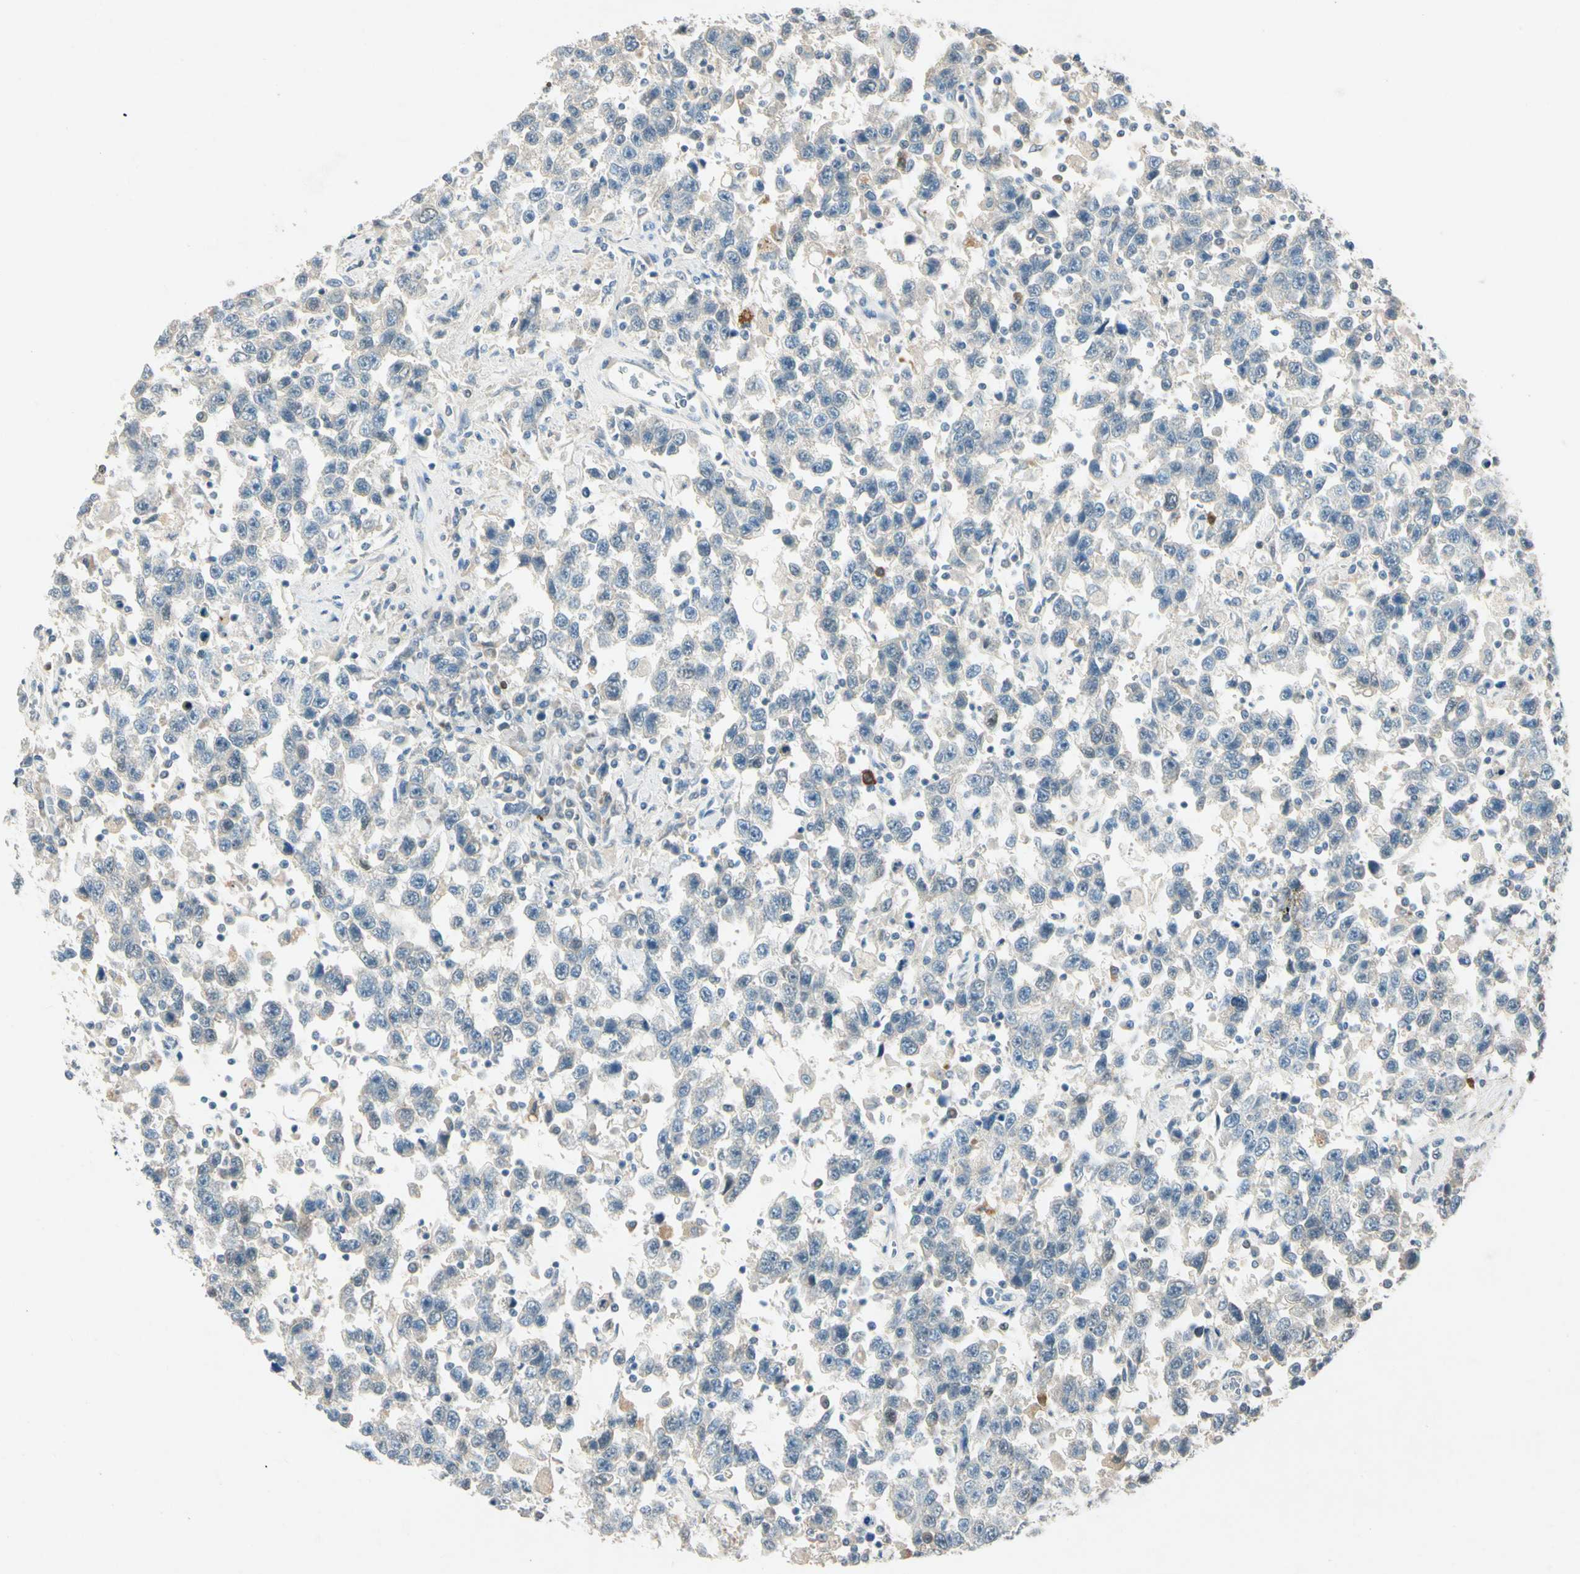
{"staining": {"intensity": "negative", "quantity": "none", "location": "none"}, "tissue": "testis cancer", "cell_type": "Tumor cells", "image_type": "cancer", "snomed": [{"axis": "morphology", "description": "Seminoma, NOS"}, {"axis": "topography", "description": "Testis"}], "caption": "High magnification brightfield microscopy of testis seminoma stained with DAB (brown) and counterstained with hematoxylin (blue): tumor cells show no significant positivity.", "gene": "HSPA1B", "patient": {"sex": "male", "age": 41}}